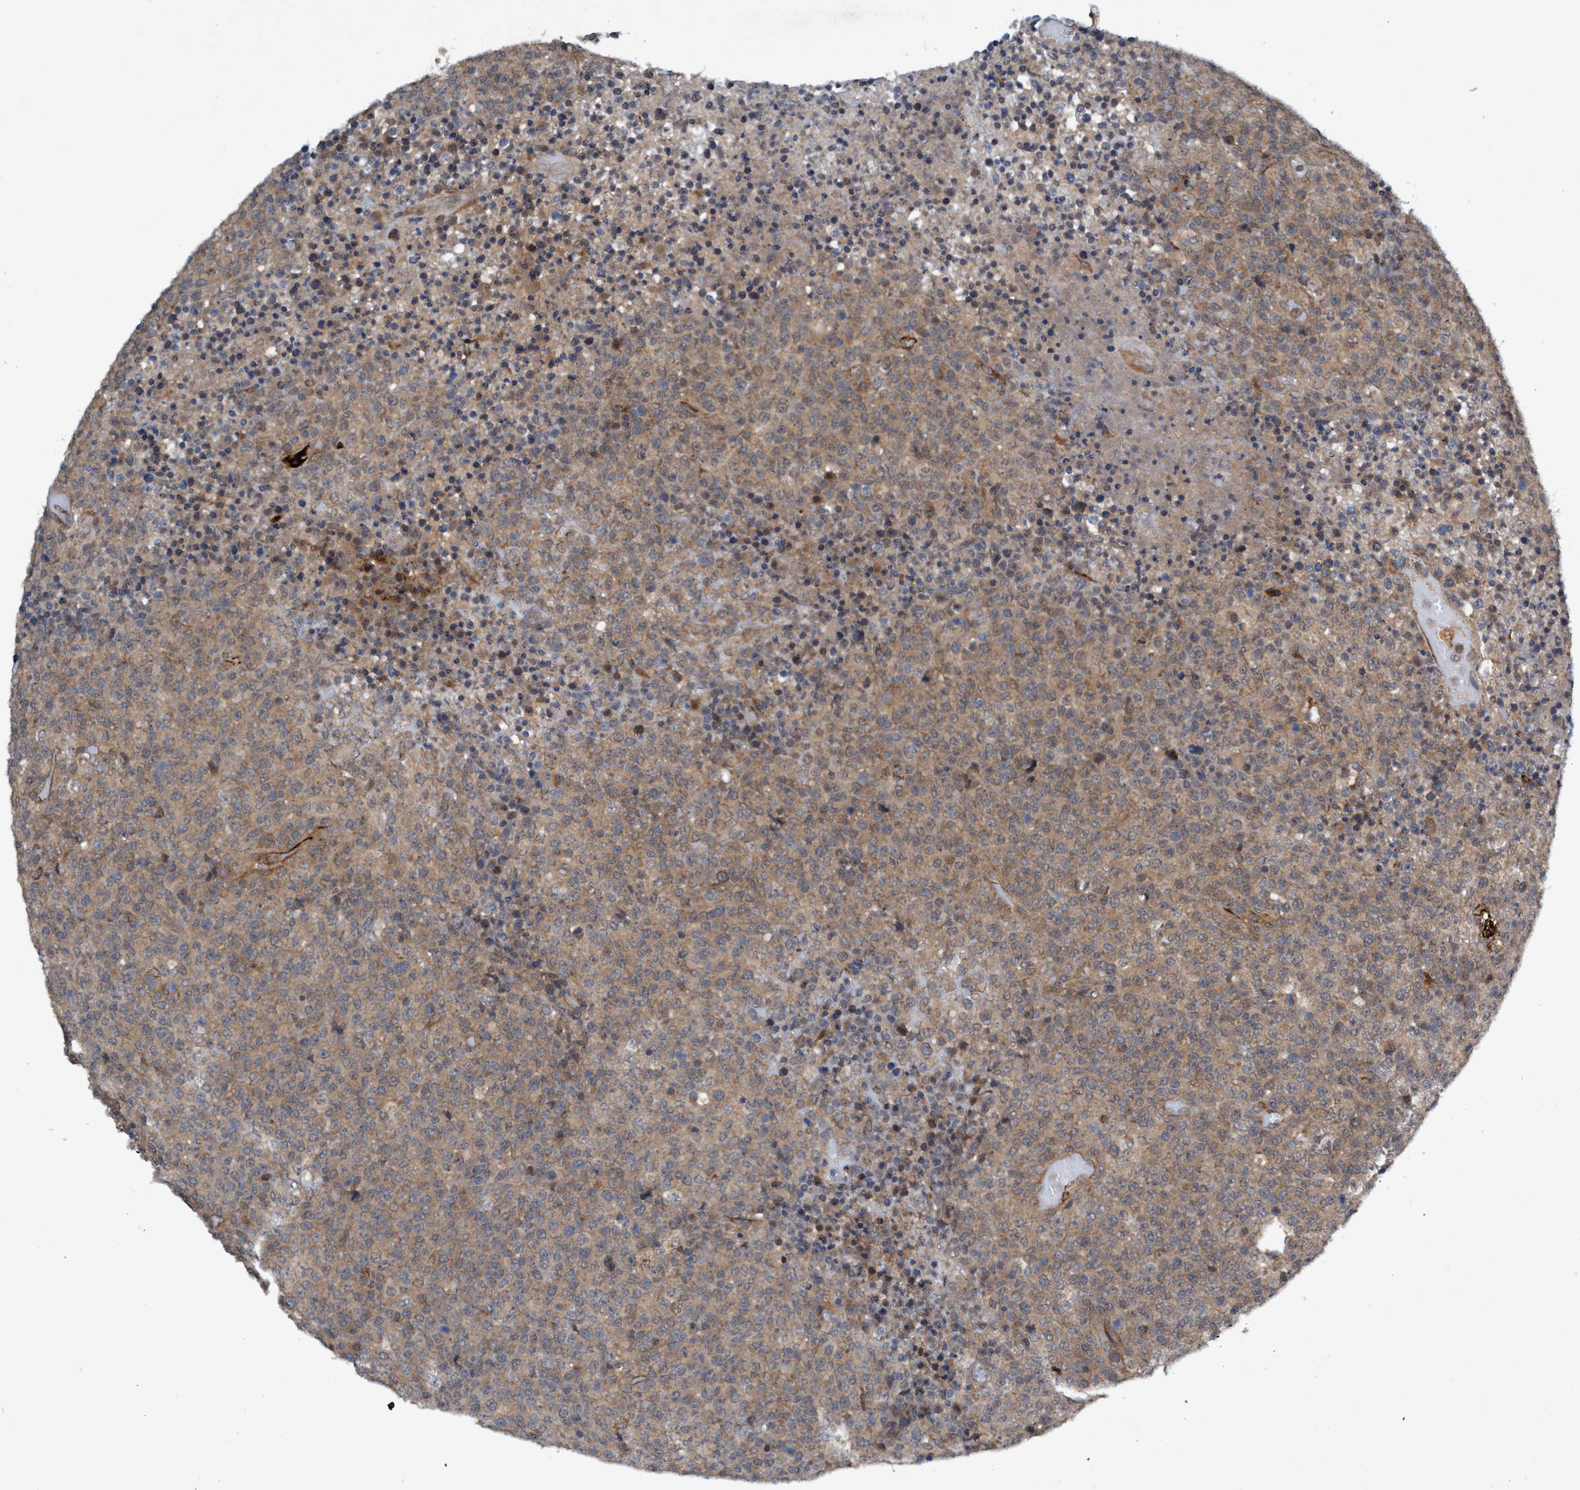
{"staining": {"intensity": "weak", "quantity": "25%-75%", "location": "cytoplasmic/membranous"}, "tissue": "lymphoma", "cell_type": "Tumor cells", "image_type": "cancer", "snomed": [{"axis": "morphology", "description": "Malignant lymphoma, non-Hodgkin's type, High grade"}, {"axis": "topography", "description": "Lymph node"}], "caption": "Brown immunohistochemical staining in lymphoma exhibits weak cytoplasmic/membranous expression in about 25%-75% of tumor cells.", "gene": "TRIM65", "patient": {"sex": "male", "age": 13}}